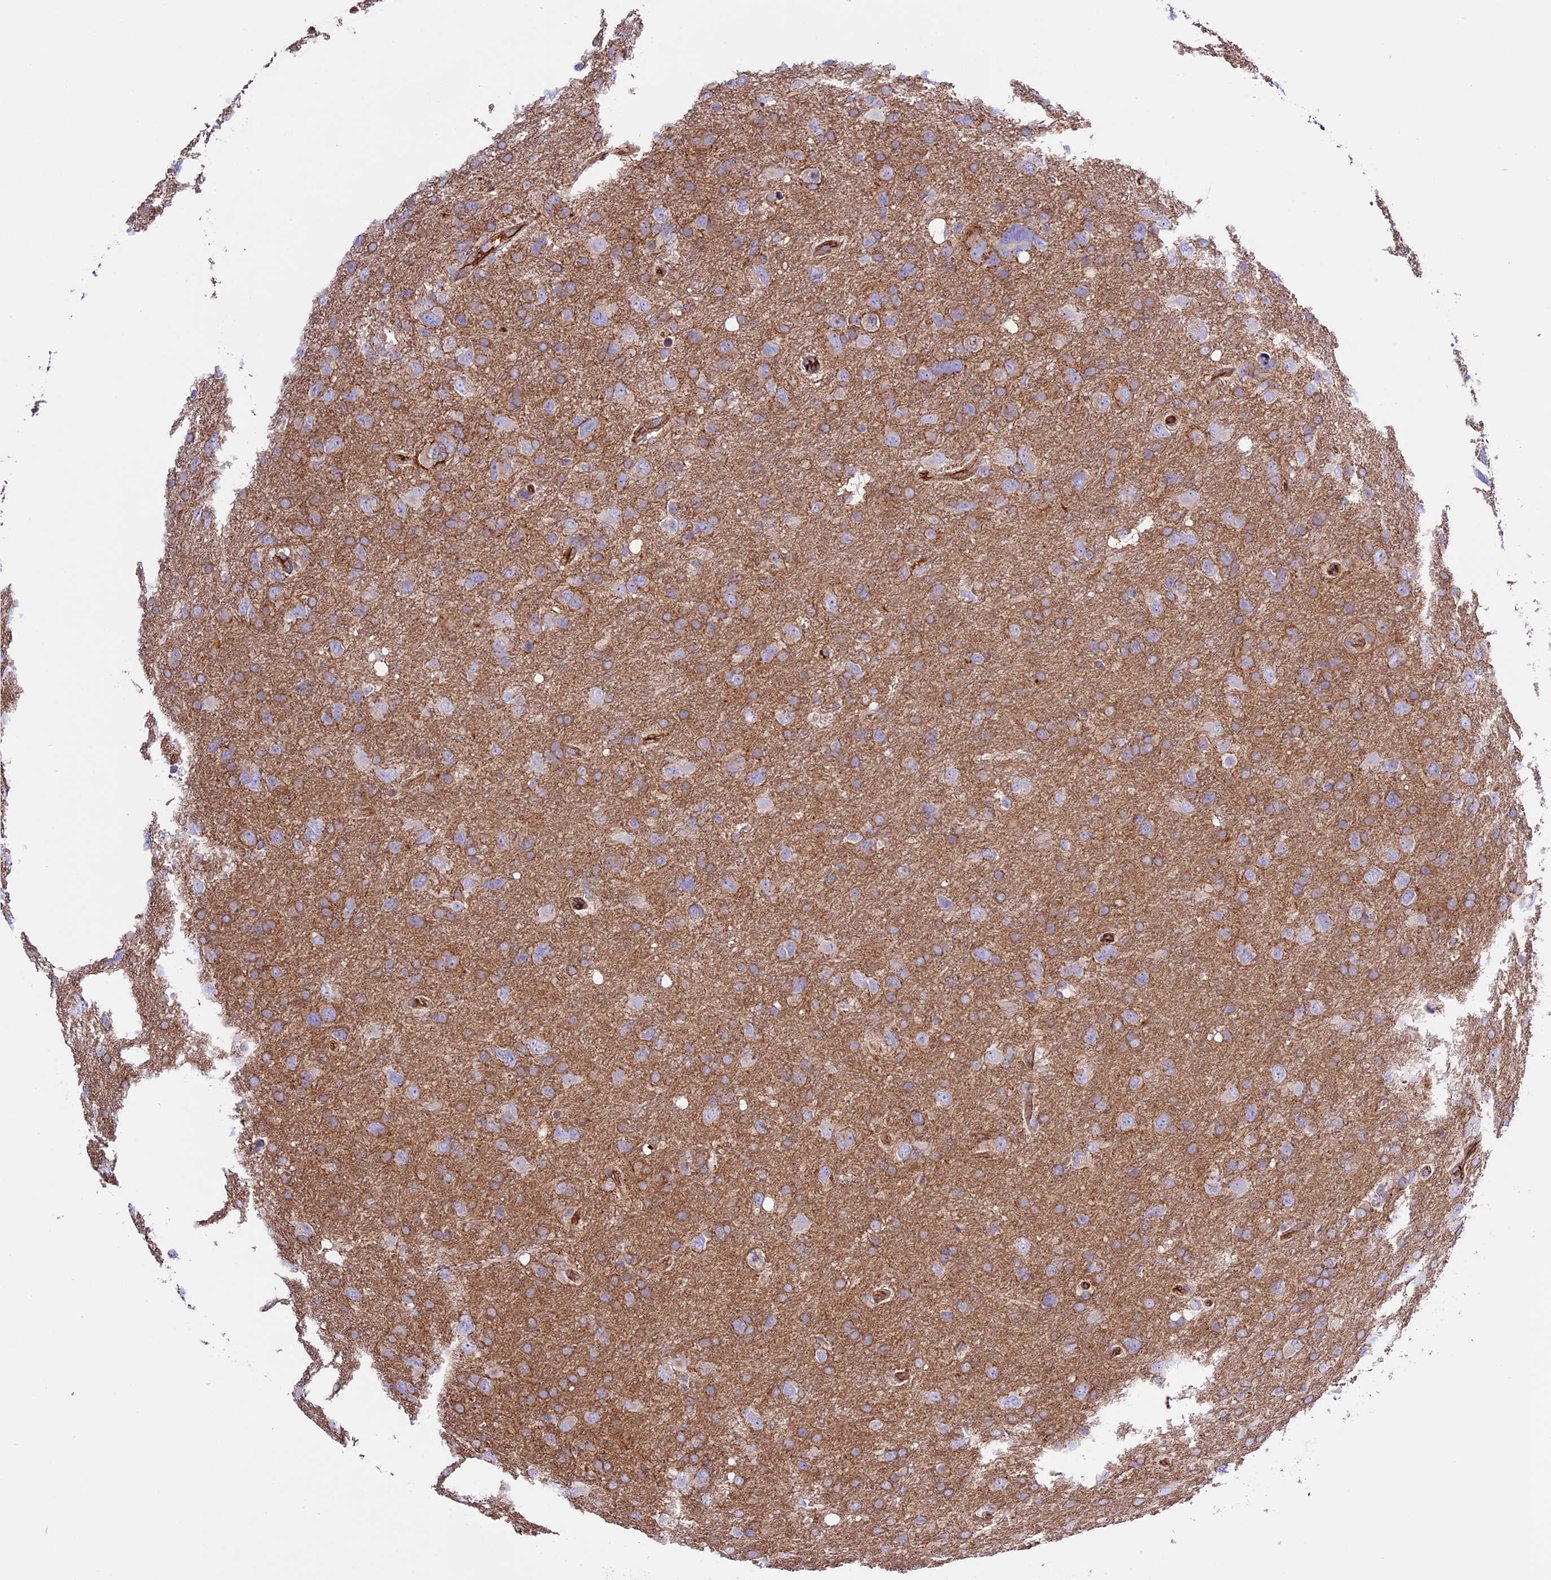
{"staining": {"intensity": "moderate", "quantity": "<25%", "location": "cytoplasmic/membranous"}, "tissue": "glioma", "cell_type": "Tumor cells", "image_type": "cancer", "snomed": [{"axis": "morphology", "description": "Glioma, malignant, High grade"}, {"axis": "topography", "description": "Brain"}], "caption": "The immunohistochemical stain labels moderate cytoplasmic/membranous staining in tumor cells of glioma tissue.", "gene": "CD99L2", "patient": {"sex": "male", "age": 61}}